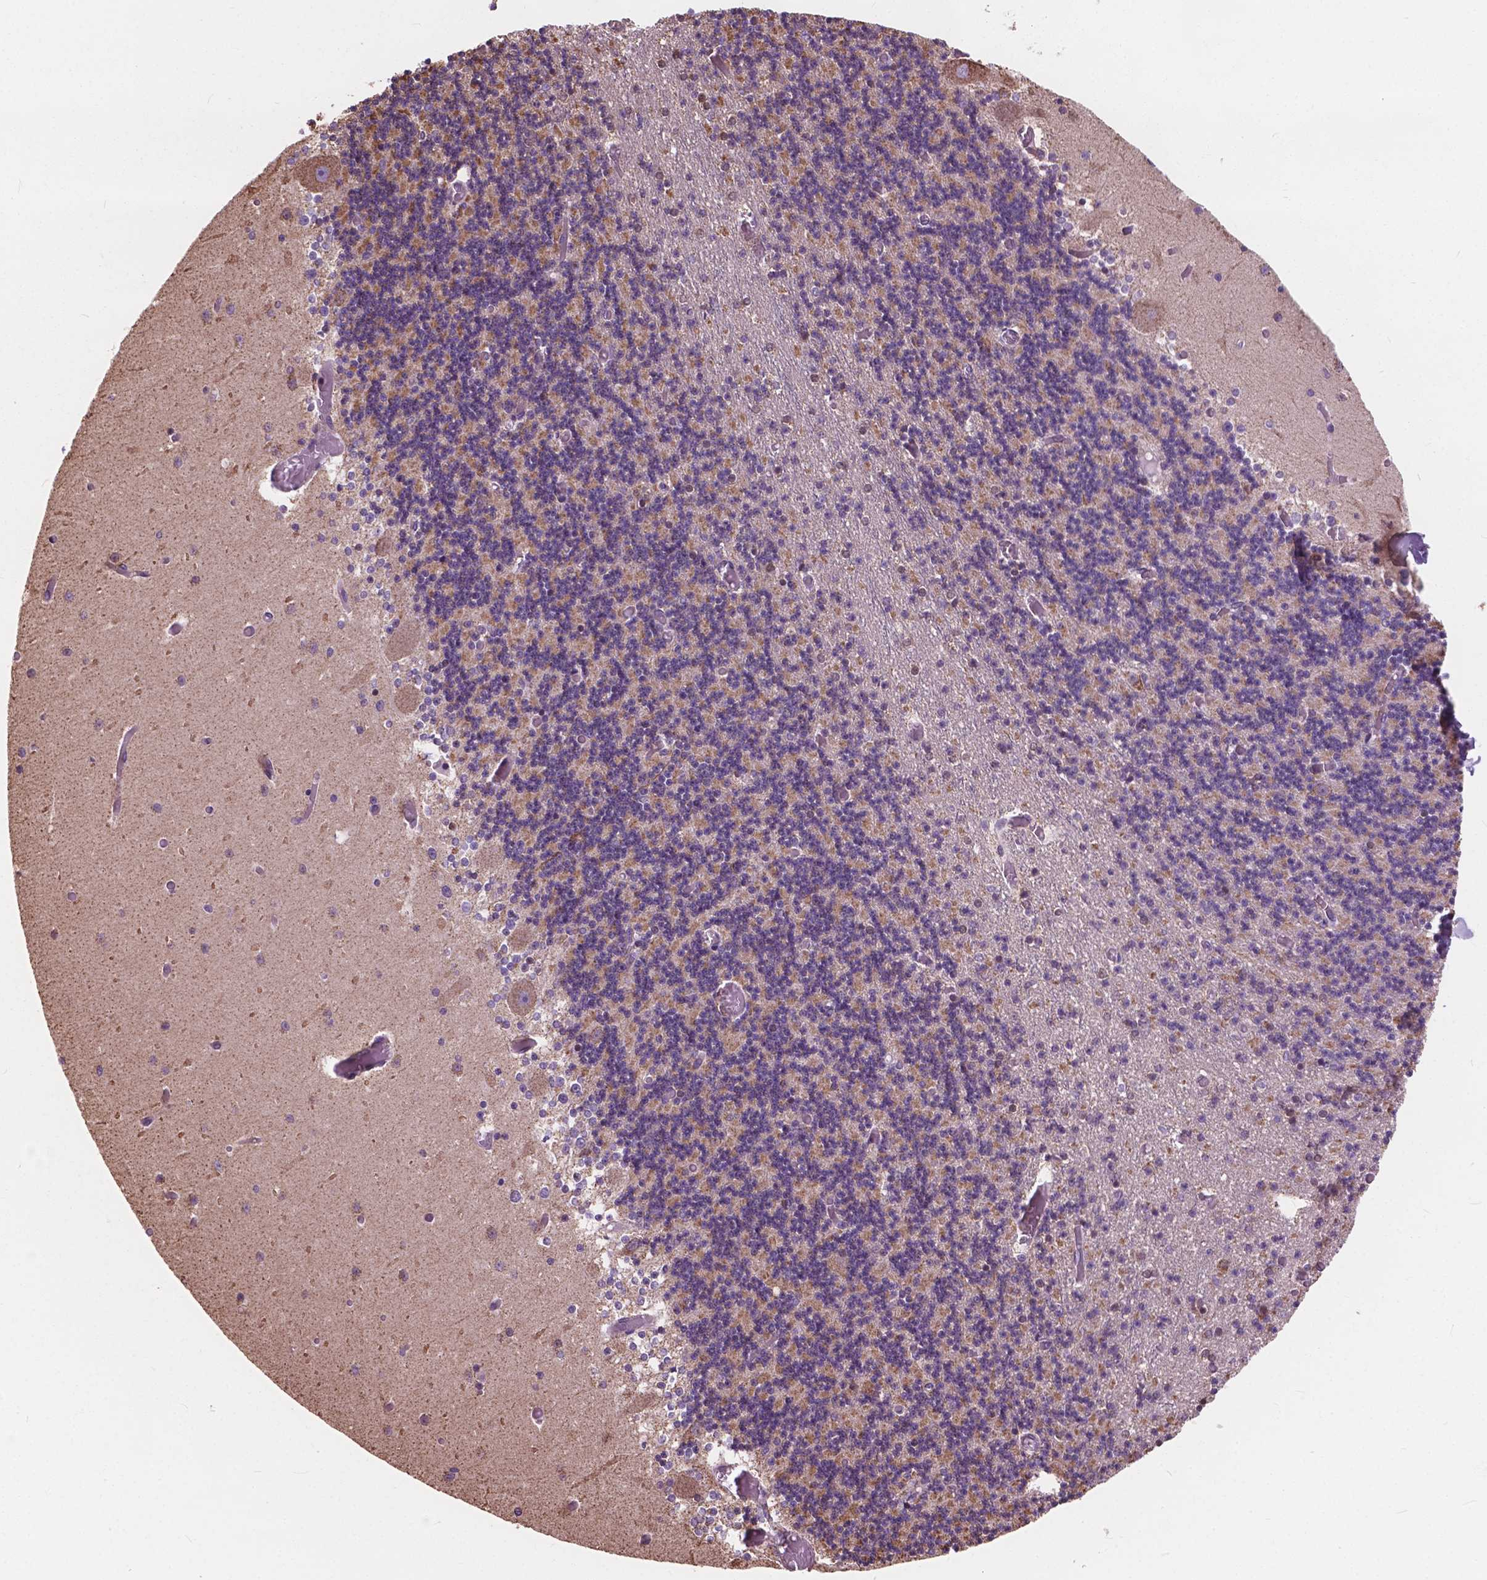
{"staining": {"intensity": "weak", "quantity": "25%-75%", "location": "cytoplasmic/membranous"}, "tissue": "cerebellum", "cell_type": "Cells in granular layer", "image_type": "normal", "snomed": [{"axis": "morphology", "description": "Normal tissue, NOS"}, {"axis": "topography", "description": "Cerebellum"}], "caption": "A high-resolution image shows immunohistochemistry staining of normal cerebellum, which reveals weak cytoplasmic/membranous expression in about 25%-75% of cells in granular layer. Immunohistochemistry stains the protein of interest in brown and the nuclei are stained blue.", "gene": "SCOC", "patient": {"sex": "female", "age": 28}}